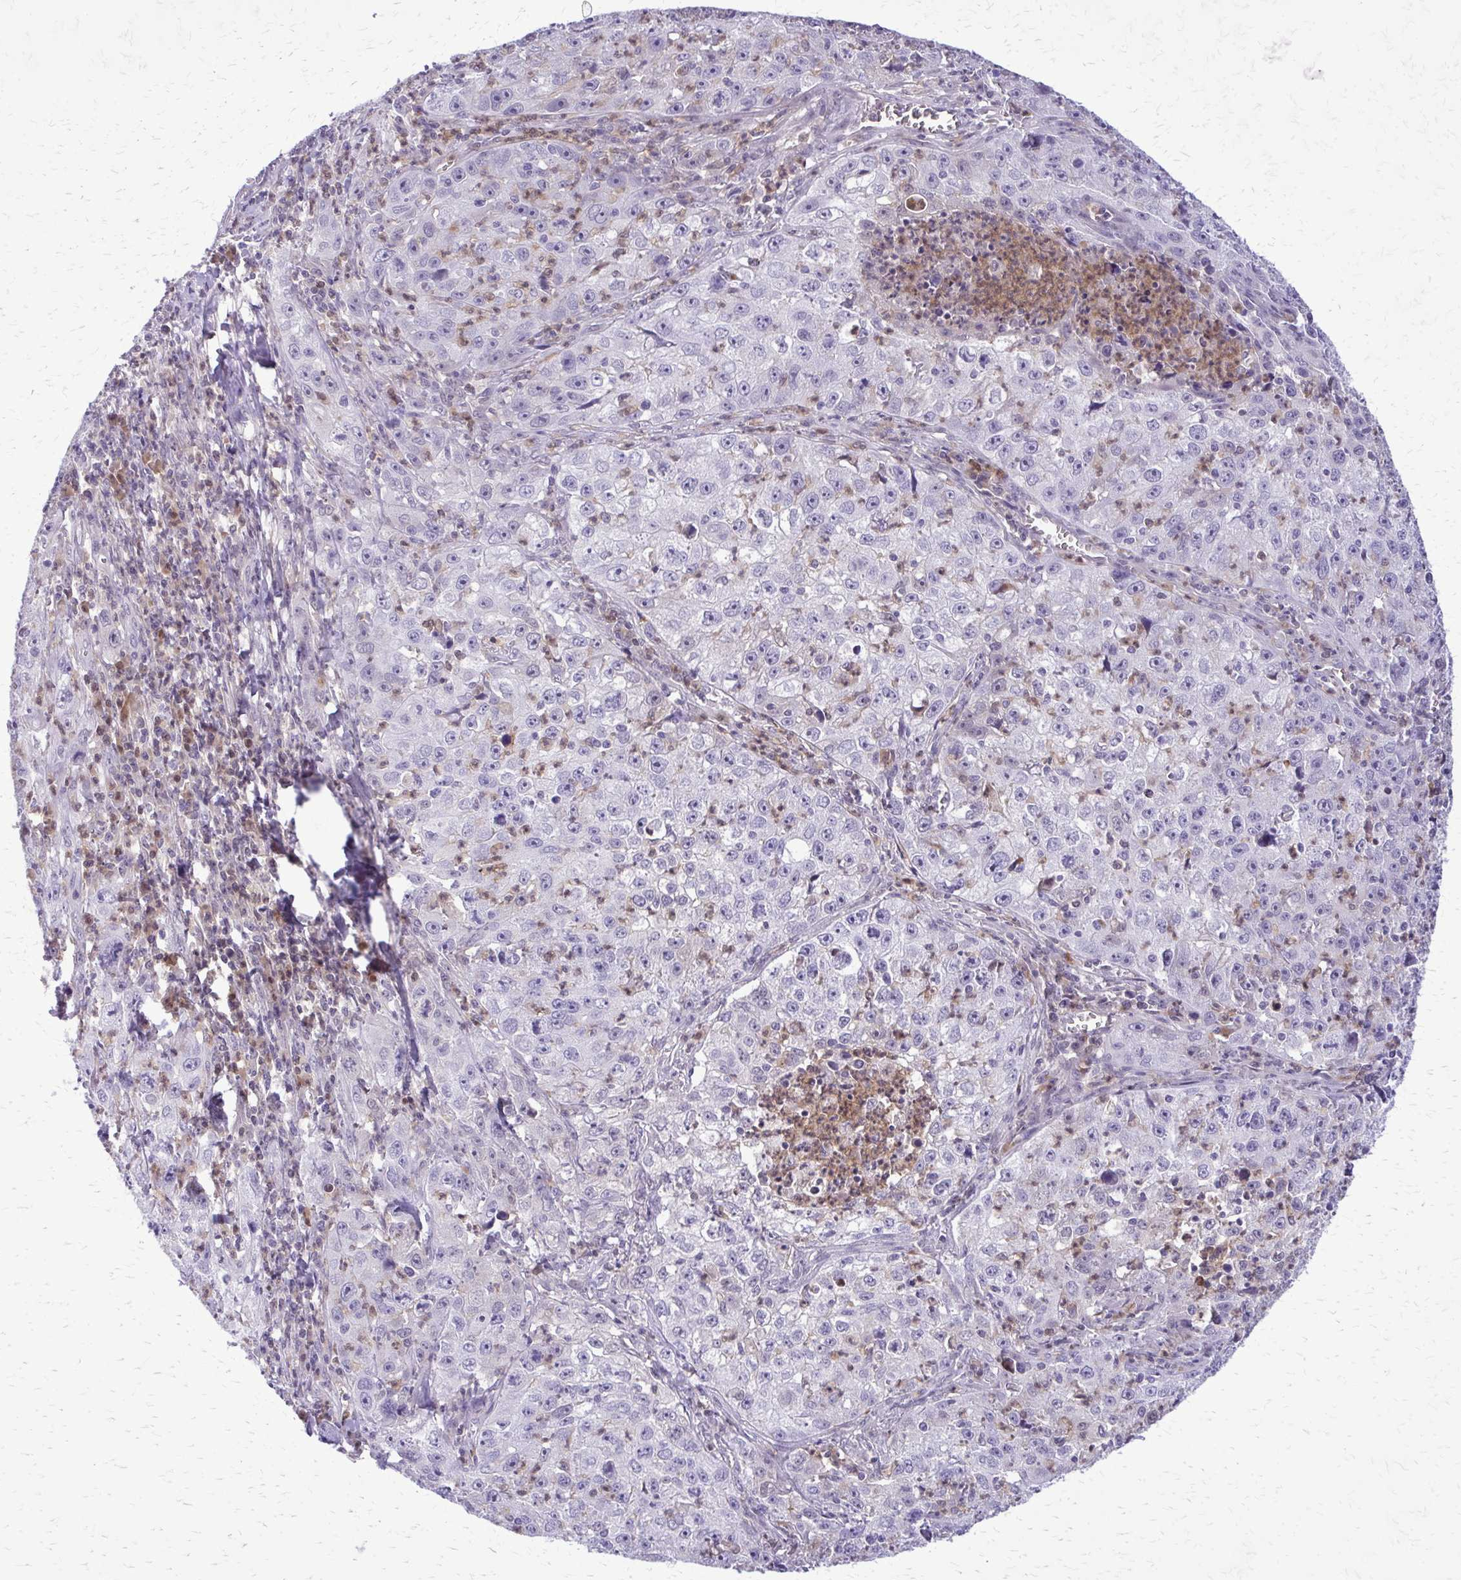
{"staining": {"intensity": "negative", "quantity": "none", "location": "none"}, "tissue": "lung cancer", "cell_type": "Tumor cells", "image_type": "cancer", "snomed": [{"axis": "morphology", "description": "Squamous cell carcinoma, NOS"}, {"axis": "topography", "description": "Lung"}], "caption": "Tumor cells are negative for brown protein staining in lung squamous cell carcinoma.", "gene": "GLRX", "patient": {"sex": "male", "age": 71}}